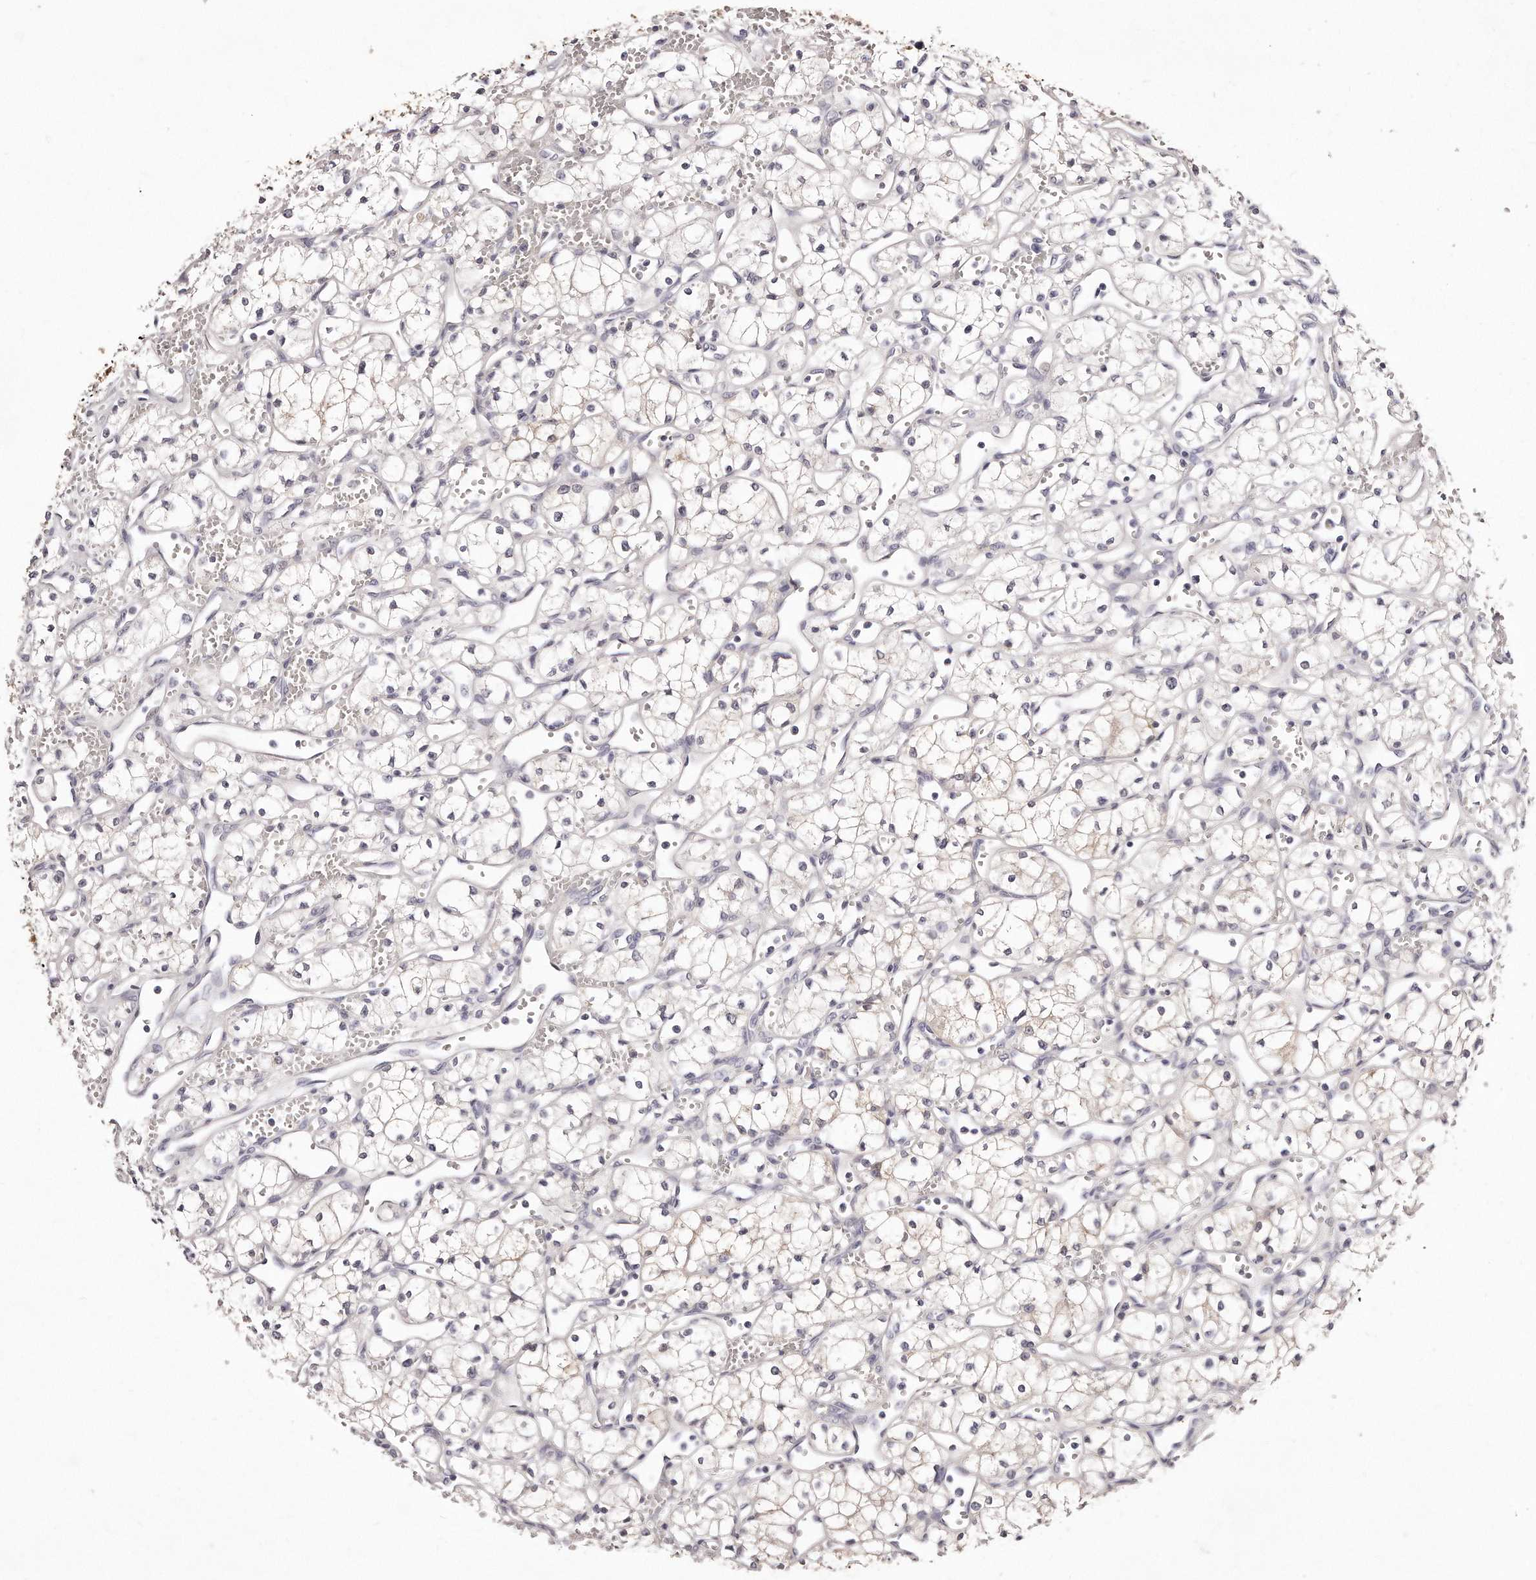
{"staining": {"intensity": "negative", "quantity": "none", "location": "none"}, "tissue": "renal cancer", "cell_type": "Tumor cells", "image_type": "cancer", "snomed": [{"axis": "morphology", "description": "Adenocarcinoma, NOS"}, {"axis": "topography", "description": "Kidney"}], "caption": "The micrograph exhibits no significant staining in tumor cells of adenocarcinoma (renal). Nuclei are stained in blue.", "gene": "GDA", "patient": {"sex": "male", "age": 59}}